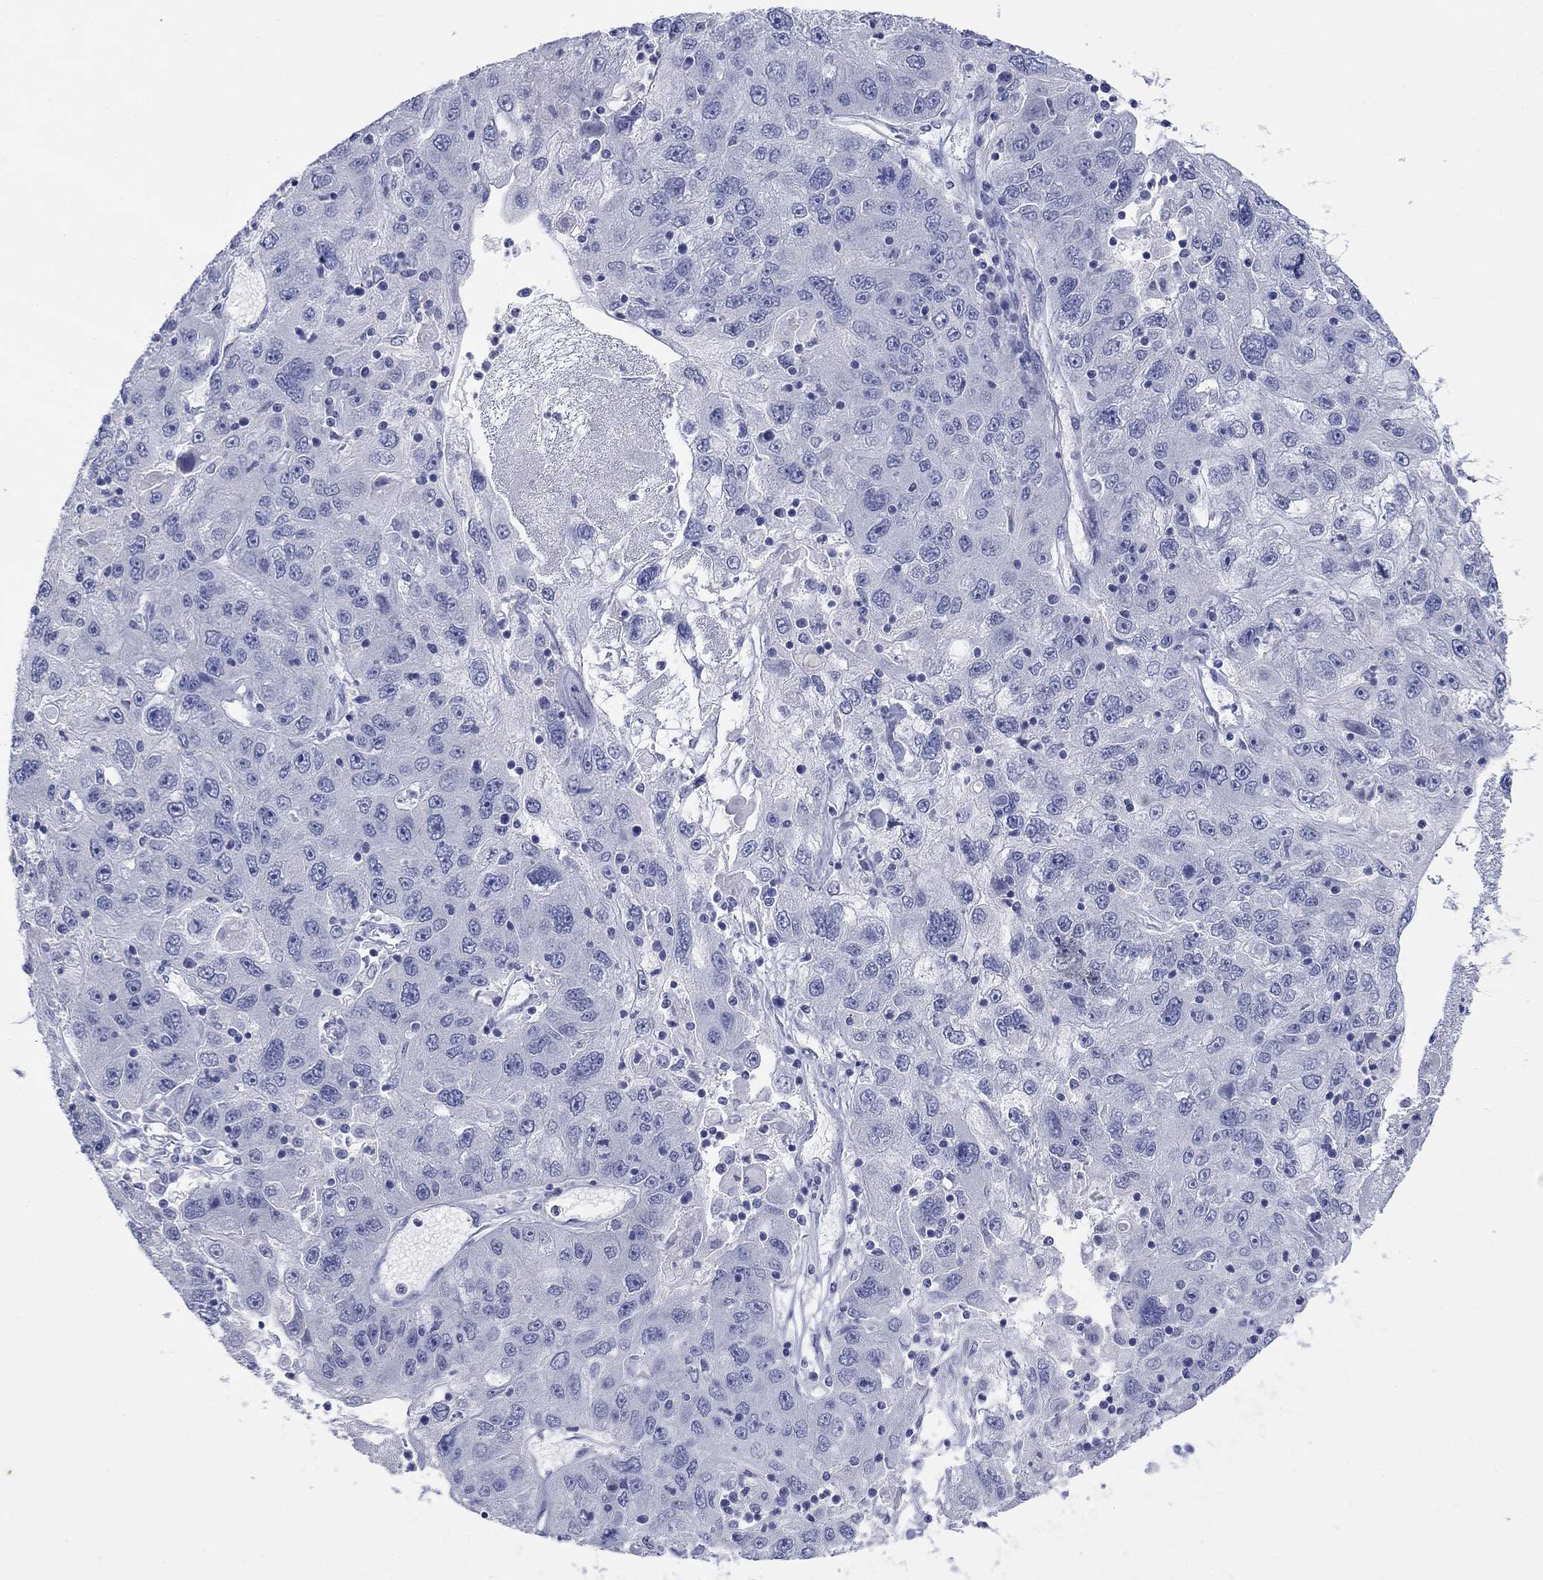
{"staining": {"intensity": "negative", "quantity": "none", "location": "none"}, "tissue": "stomach cancer", "cell_type": "Tumor cells", "image_type": "cancer", "snomed": [{"axis": "morphology", "description": "Adenocarcinoma, NOS"}, {"axis": "topography", "description": "Stomach"}], "caption": "A high-resolution micrograph shows IHC staining of stomach cancer (adenocarcinoma), which demonstrates no significant expression in tumor cells. The staining was performed using DAB to visualize the protein expression in brown, while the nuclei were stained in blue with hematoxylin (Magnification: 20x).", "gene": "PTPRZ1", "patient": {"sex": "male", "age": 56}}